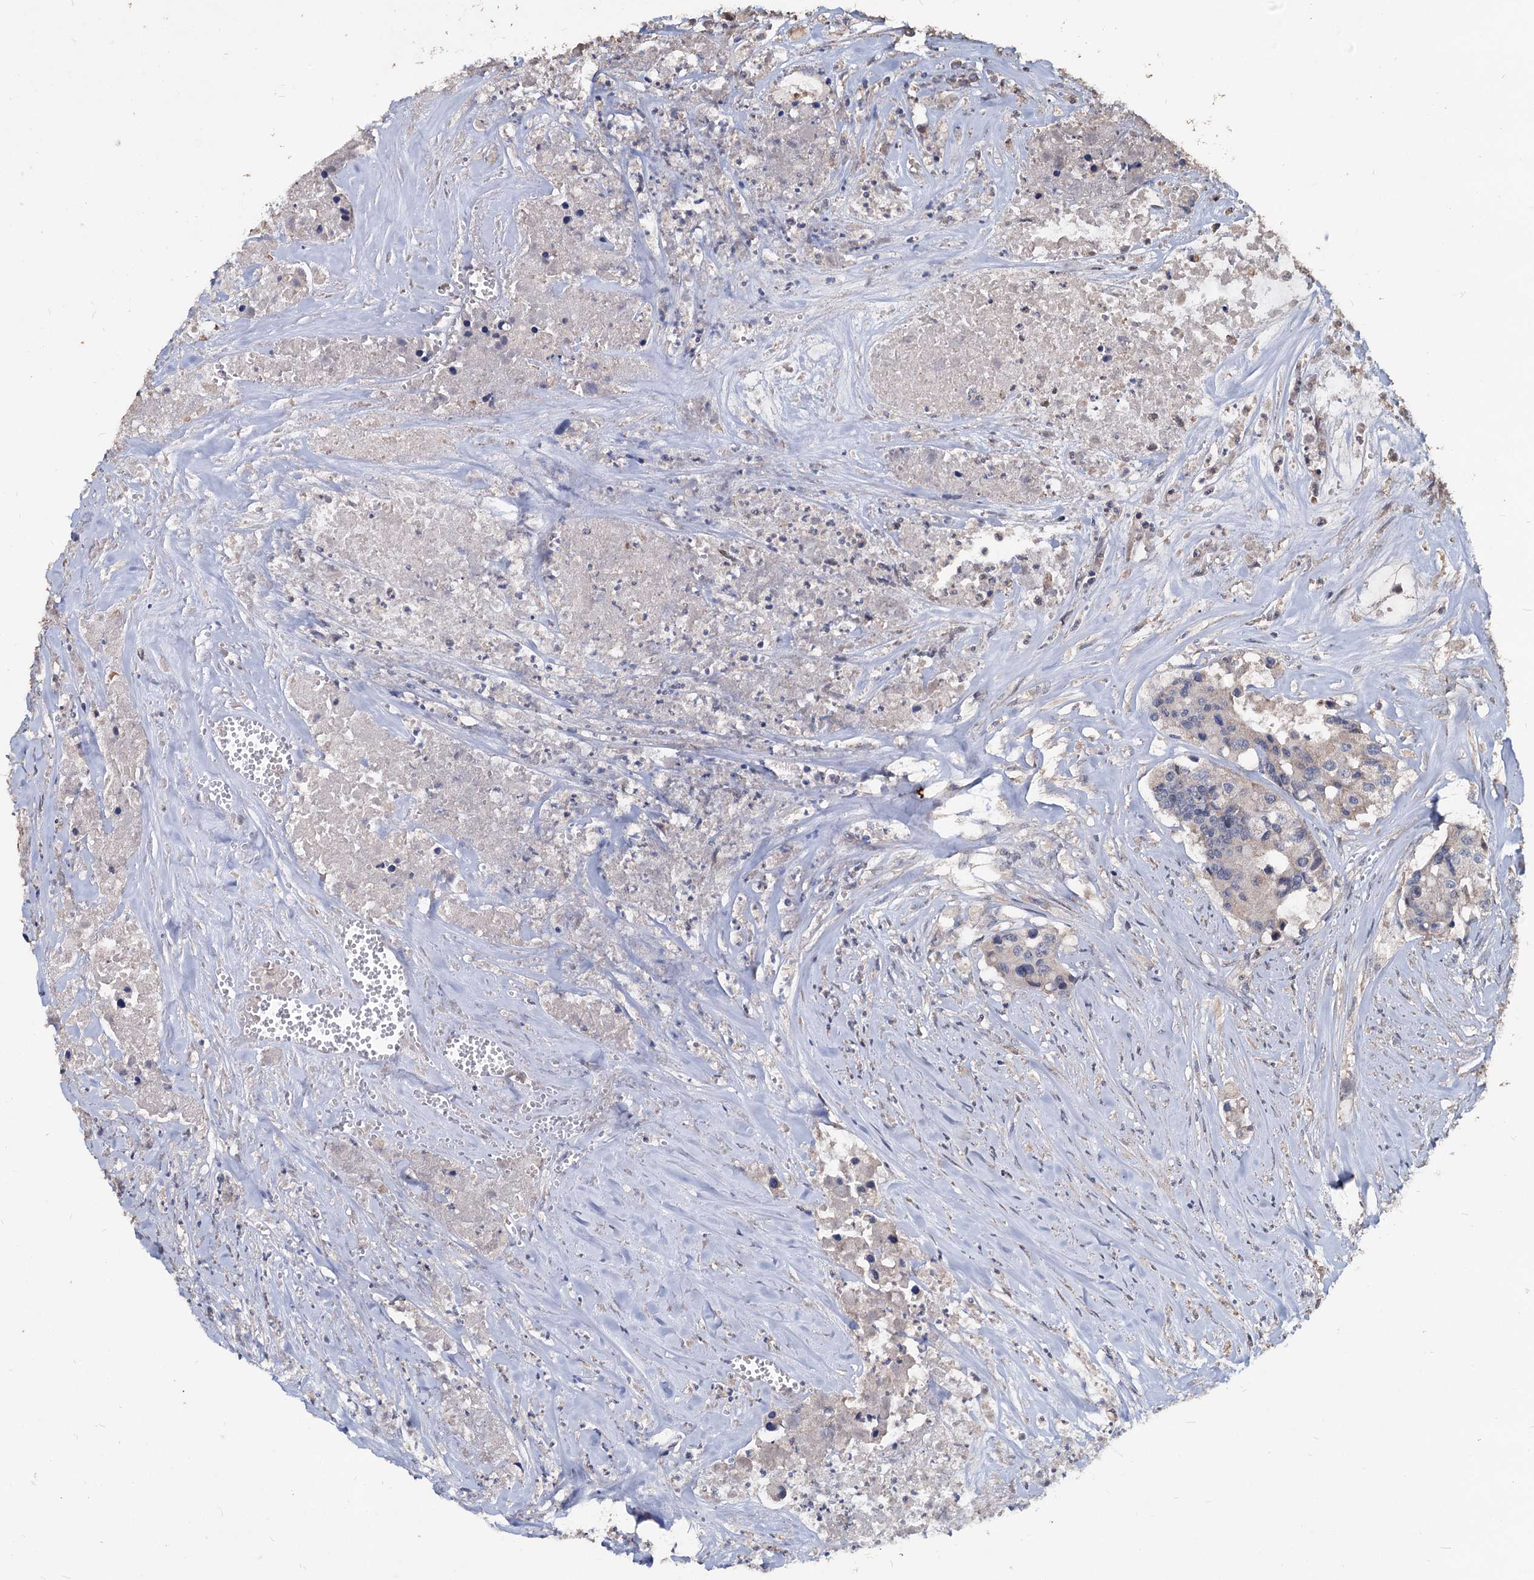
{"staining": {"intensity": "negative", "quantity": "none", "location": "none"}, "tissue": "colorectal cancer", "cell_type": "Tumor cells", "image_type": "cancer", "snomed": [{"axis": "morphology", "description": "Adenocarcinoma, NOS"}, {"axis": "topography", "description": "Colon"}], "caption": "High power microscopy histopathology image of an immunohistochemistry (IHC) photomicrograph of colorectal adenocarcinoma, revealing no significant staining in tumor cells.", "gene": "DEPDC4", "patient": {"sex": "male", "age": 77}}